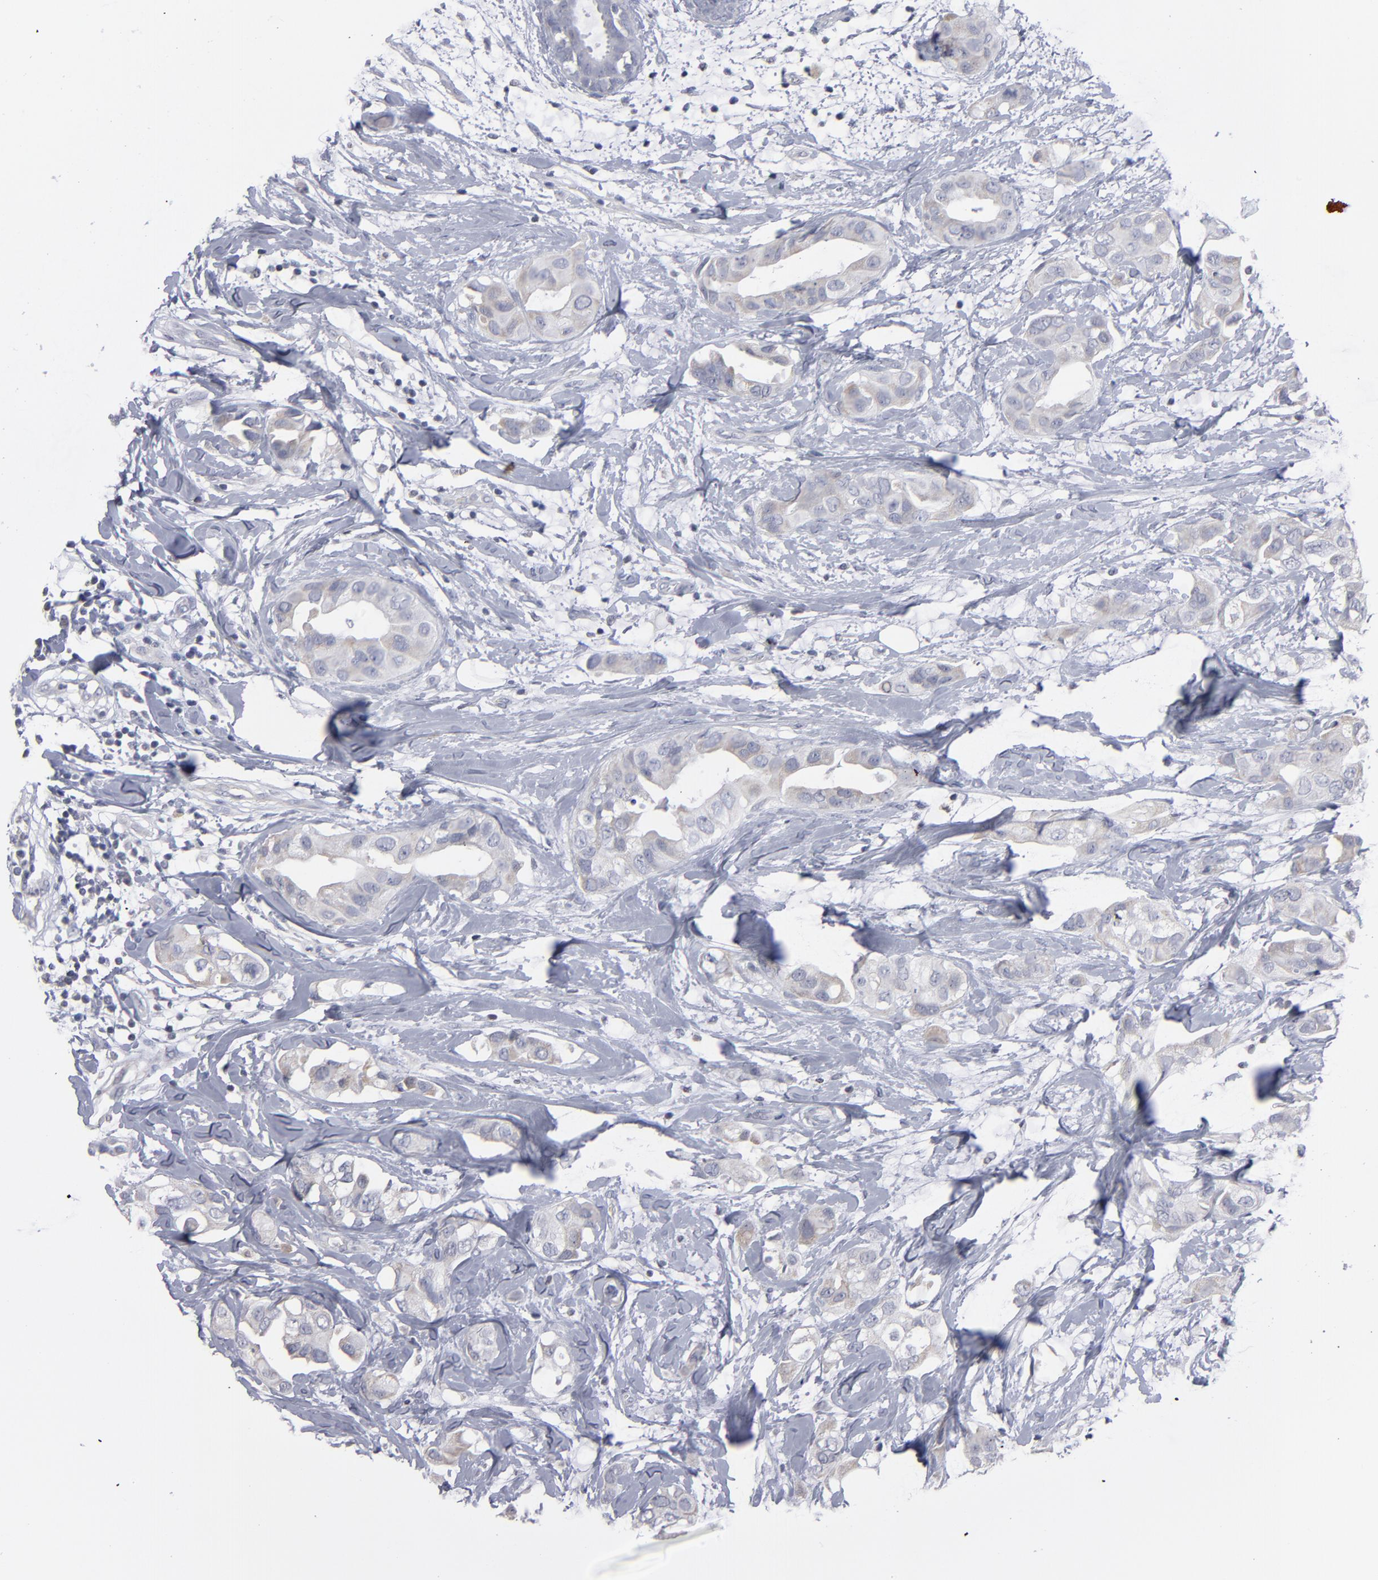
{"staining": {"intensity": "negative", "quantity": "none", "location": "none"}, "tissue": "breast cancer", "cell_type": "Tumor cells", "image_type": "cancer", "snomed": [{"axis": "morphology", "description": "Duct carcinoma"}, {"axis": "topography", "description": "Breast"}], "caption": "Human intraductal carcinoma (breast) stained for a protein using immunohistochemistry (IHC) exhibits no positivity in tumor cells.", "gene": "RPH3A", "patient": {"sex": "female", "age": 40}}